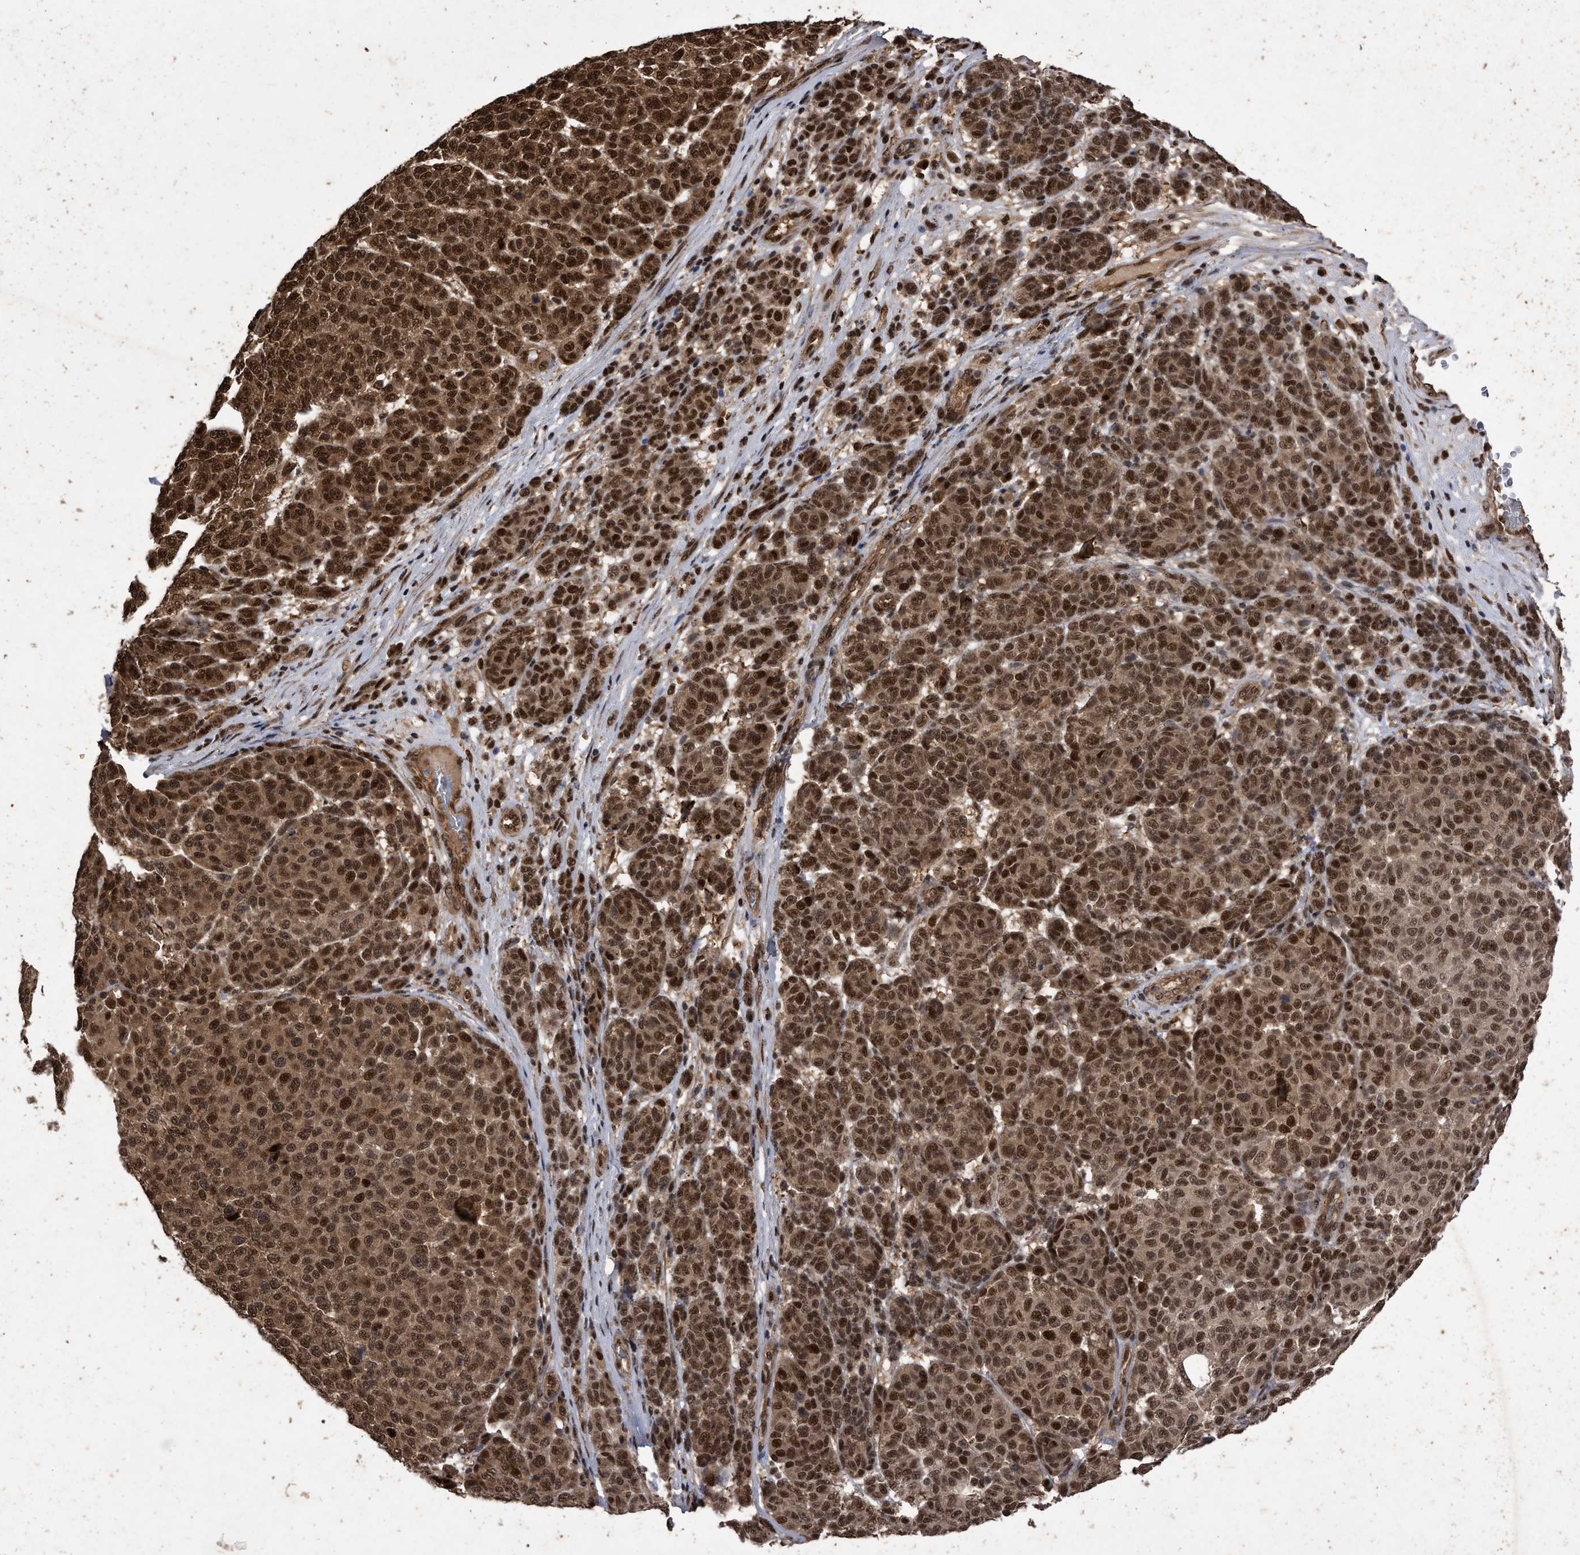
{"staining": {"intensity": "strong", "quantity": ">75%", "location": "cytoplasmic/membranous,nuclear"}, "tissue": "melanoma", "cell_type": "Tumor cells", "image_type": "cancer", "snomed": [{"axis": "morphology", "description": "Malignant melanoma, NOS"}, {"axis": "topography", "description": "Skin"}], "caption": "Immunohistochemical staining of melanoma displays strong cytoplasmic/membranous and nuclear protein positivity in about >75% of tumor cells.", "gene": "RAD23B", "patient": {"sex": "male", "age": 59}}